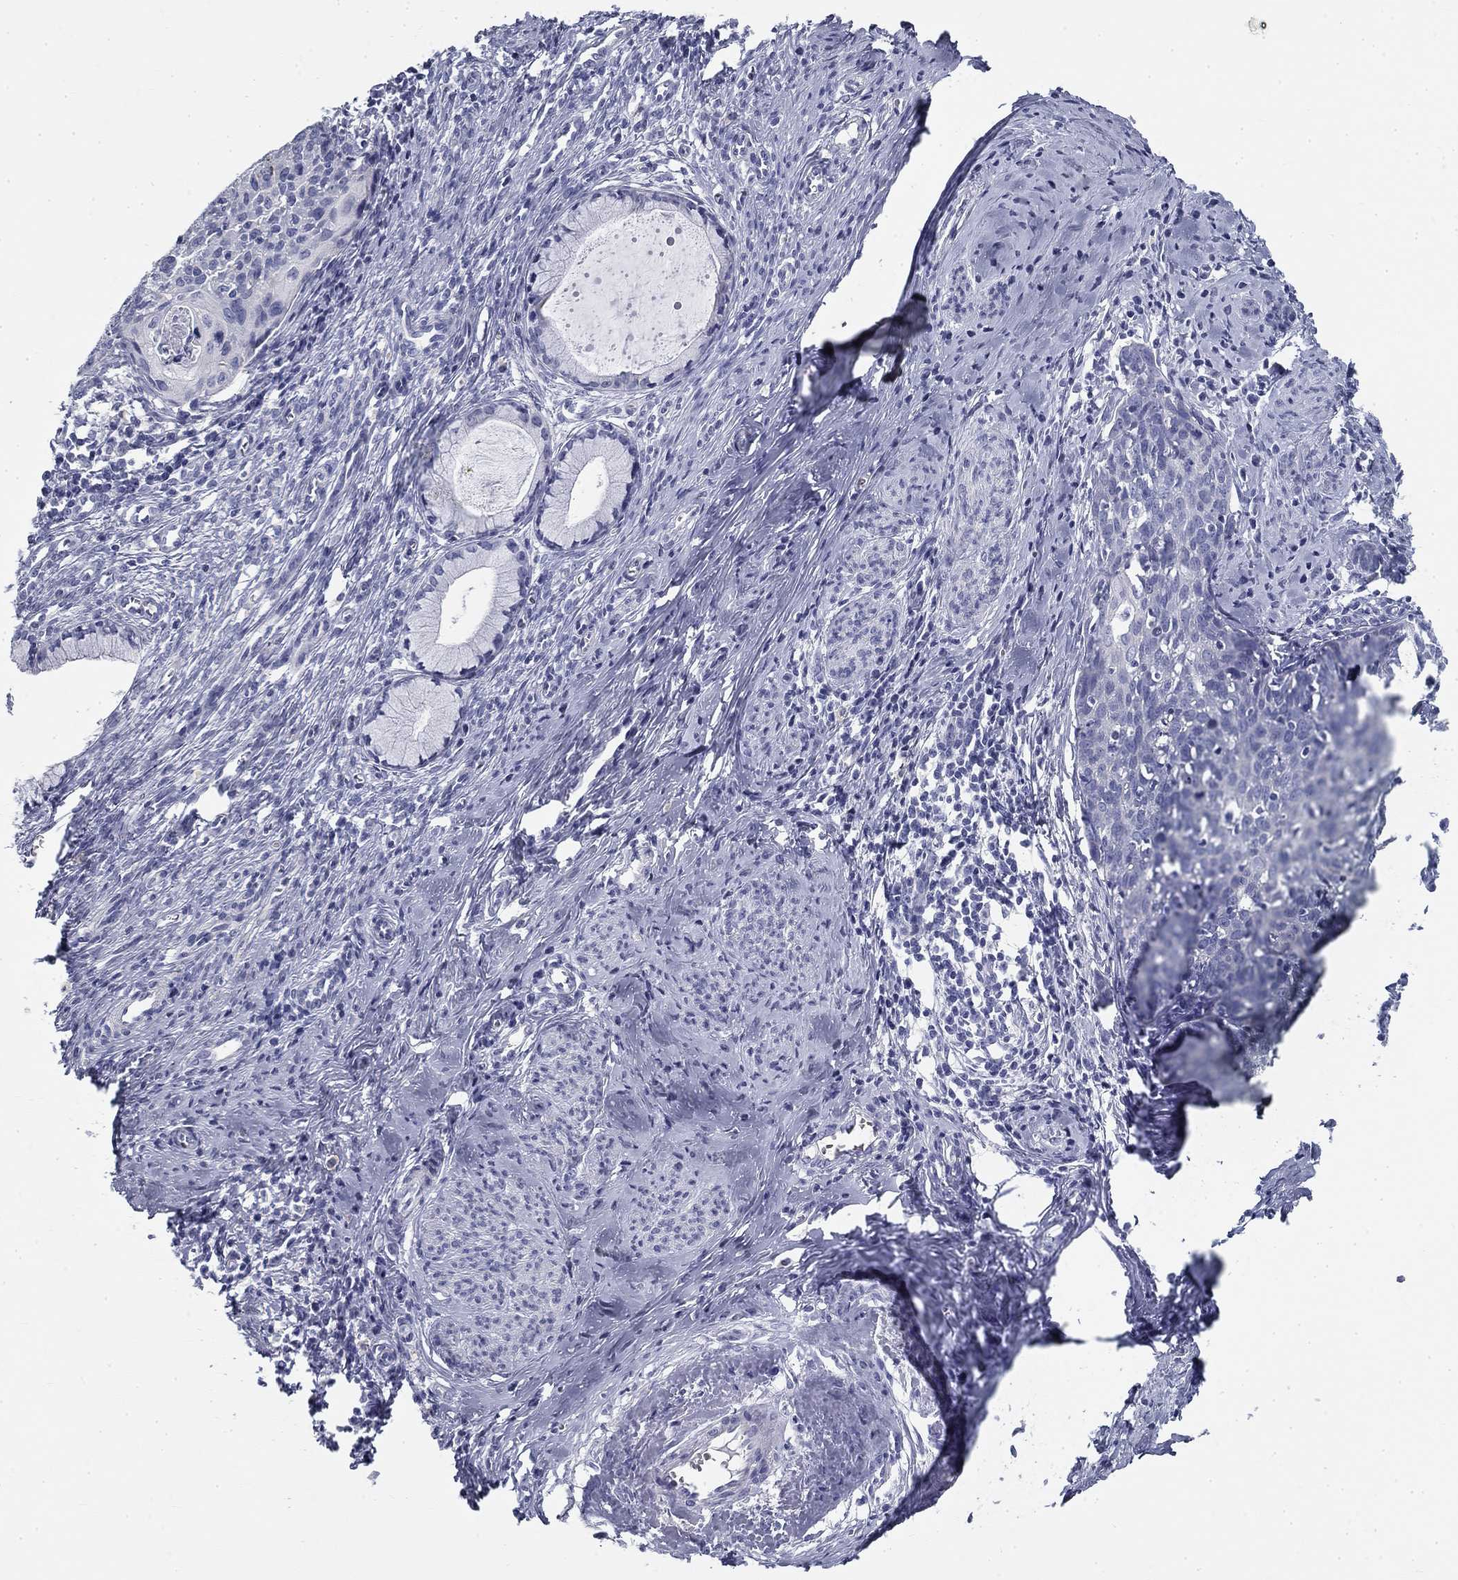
{"staining": {"intensity": "negative", "quantity": "none", "location": "none"}, "tissue": "cervical cancer", "cell_type": "Tumor cells", "image_type": "cancer", "snomed": [{"axis": "morphology", "description": "Squamous cell carcinoma, NOS"}, {"axis": "topography", "description": "Cervix"}], "caption": "Tumor cells are negative for brown protein staining in cervical cancer. (DAB immunohistochemistry with hematoxylin counter stain).", "gene": "GALNTL5", "patient": {"sex": "female", "age": 62}}